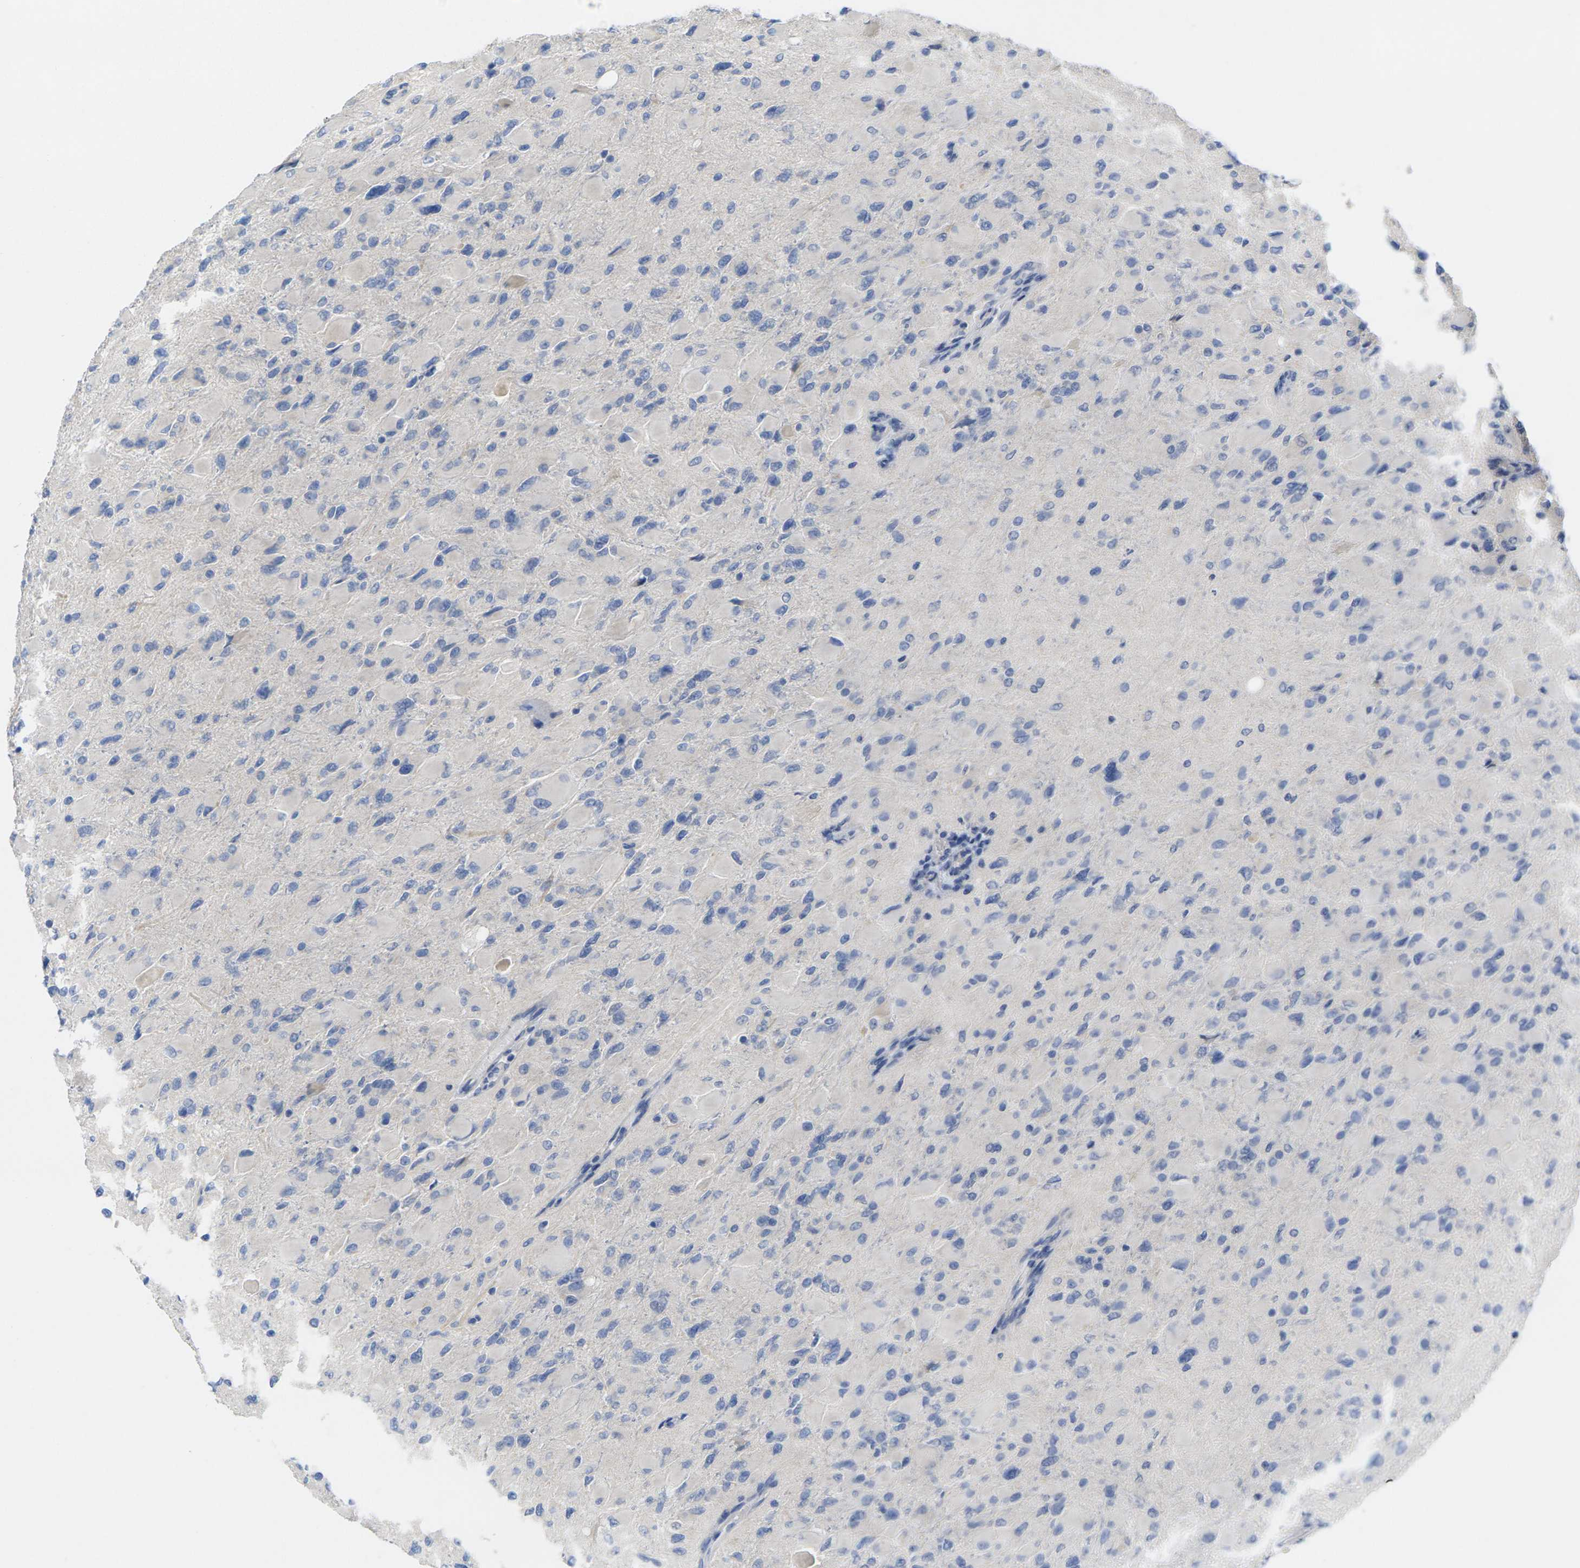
{"staining": {"intensity": "negative", "quantity": "none", "location": "none"}, "tissue": "glioma", "cell_type": "Tumor cells", "image_type": "cancer", "snomed": [{"axis": "morphology", "description": "Glioma, malignant, High grade"}, {"axis": "topography", "description": "Cerebral cortex"}], "caption": "Immunohistochemical staining of high-grade glioma (malignant) displays no significant staining in tumor cells.", "gene": "TNNI3", "patient": {"sex": "female", "age": 36}}